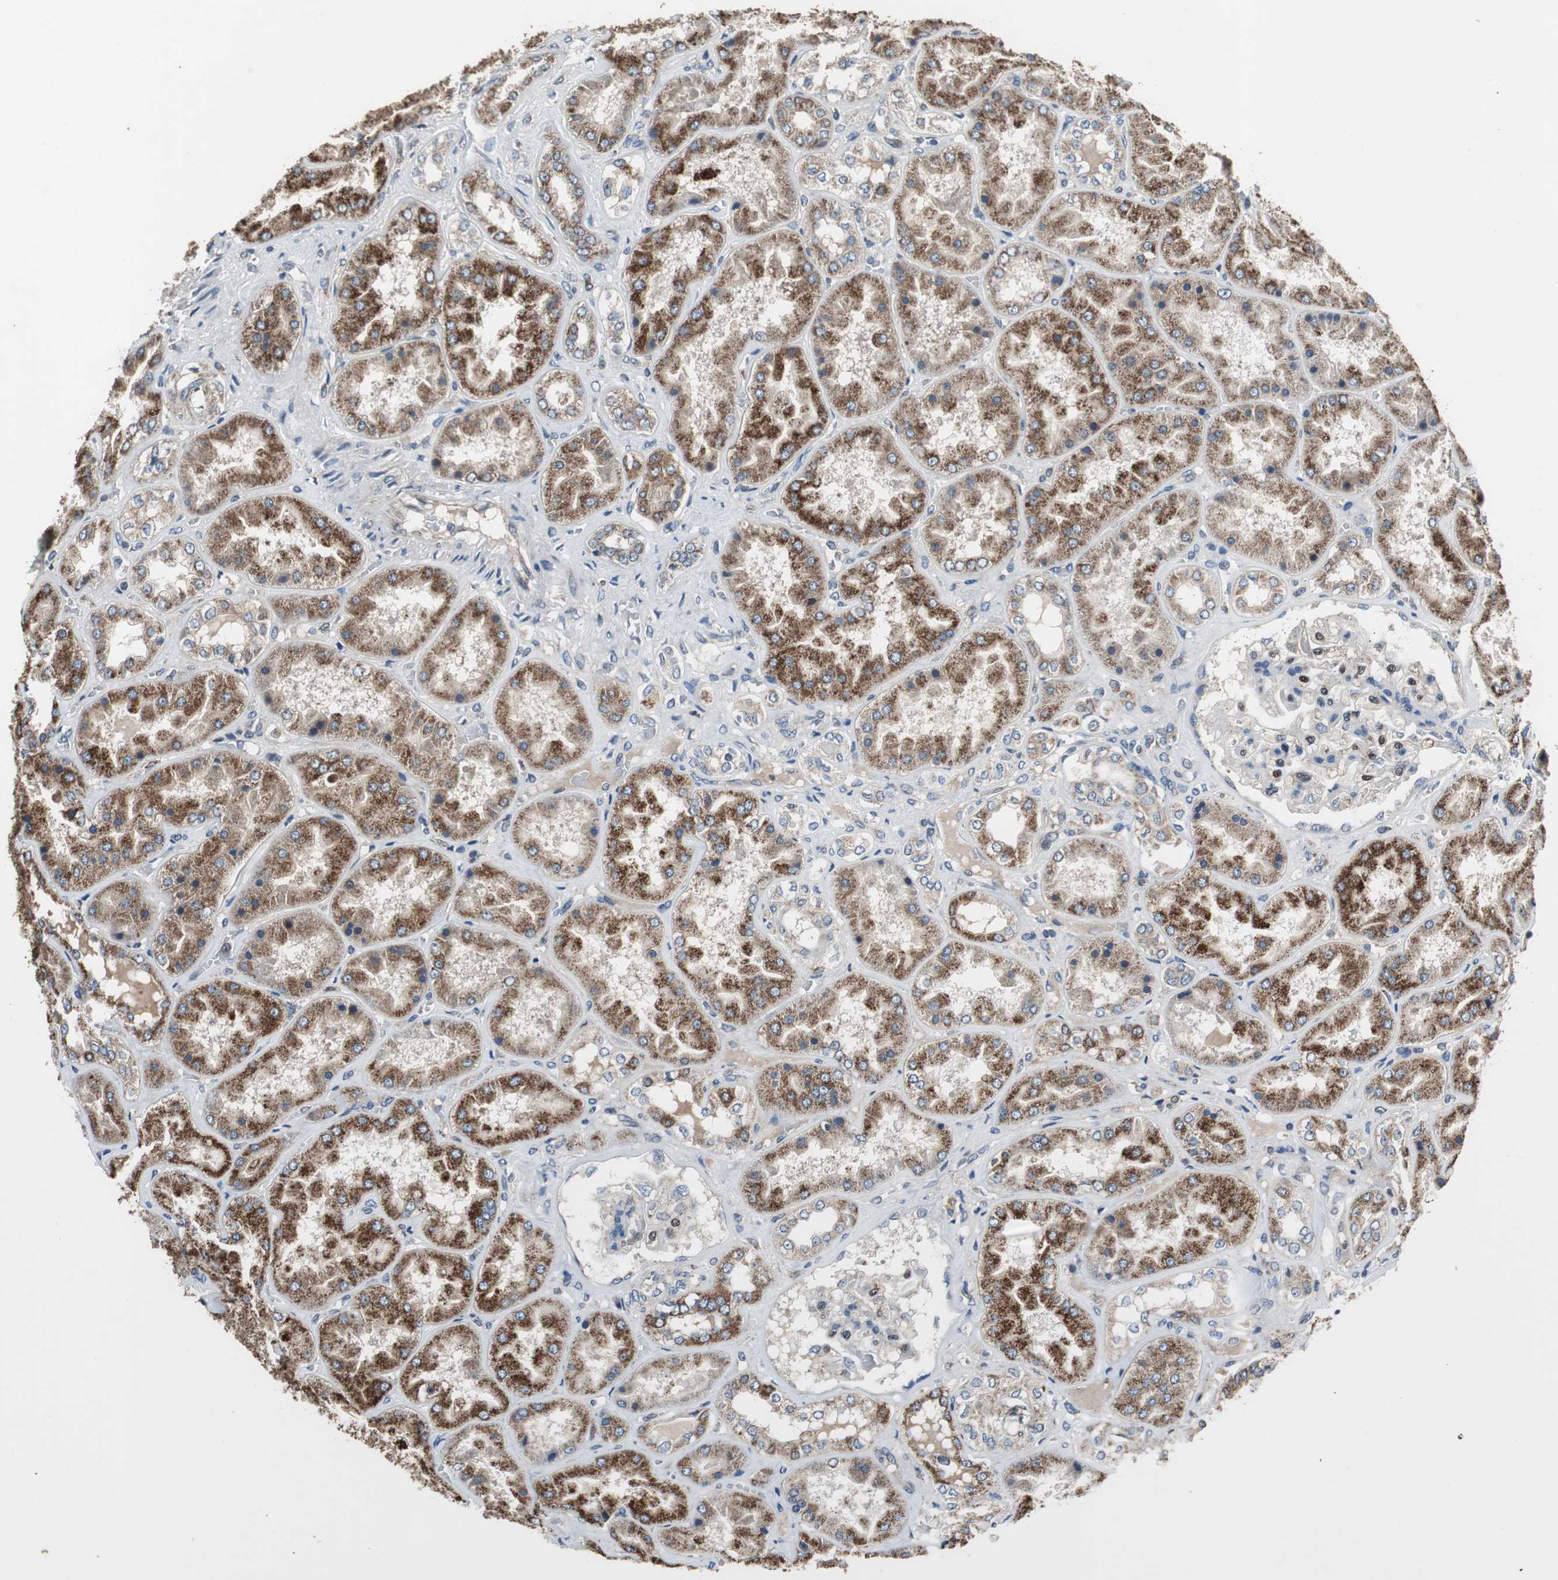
{"staining": {"intensity": "moderate", "quantity": "25%-75%", "location": "cytoplasmic/membranous,nuclear"}, "tissue": "kidney", "cell_type": "Cells in glomeruli", "image_type": "normal", "snomed": [{"axis": "morphology", "description": "Normal tissue, NOS"}, {"axis": "topography", "description": "Kidney"}], "caption": "A brown stain highlights moderate cytoplasmic/membranous,nuclear expression of a protein in cells in glomeruli of unremarkable kidney. (Brightfield microscopy of DAB IHC at high magnification).", "gene": "PI4KB", "patient": {"sex": "female", "age": 56}}